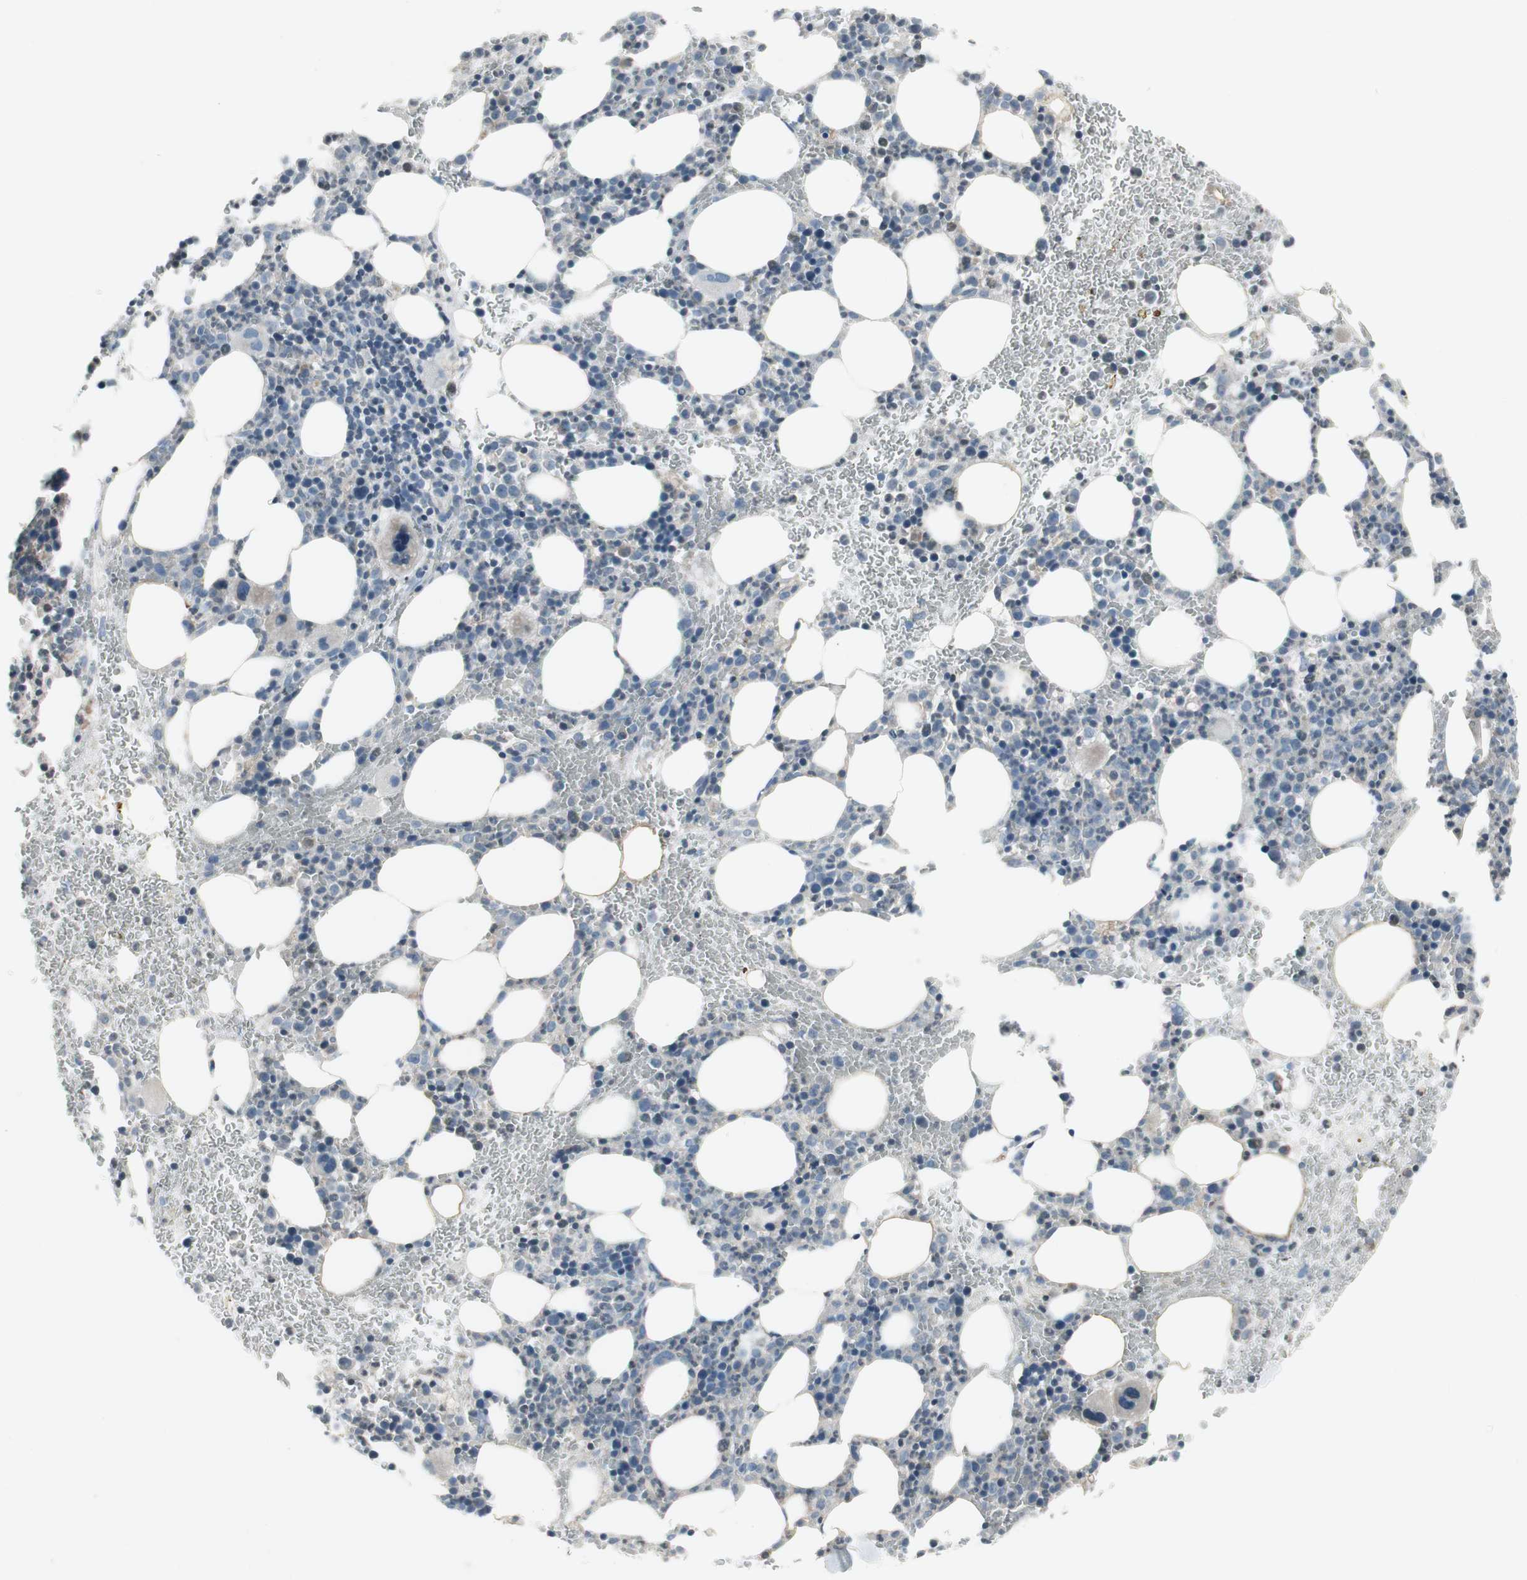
{"staining": {"intensity": "negative", "quantity": "none", "location": "none"}, "tissue": "bone marrow", "cell_type": "Hematopoietic cells", "image_type": "normal", "snomed": [{"axis": "morphology", "description": "Normal tissue, NOS"}, {"axis": "morphology", "description": "Inflammation, NOS"}, {"axis": "topography", "description": "Bone marrow"}], "caption": "Histopathology image shows no significant protein expression in hematopoietic cells of normal bone marrow.", "gene": "ARG2", "patient": {"sex": "female", "age": 54}}